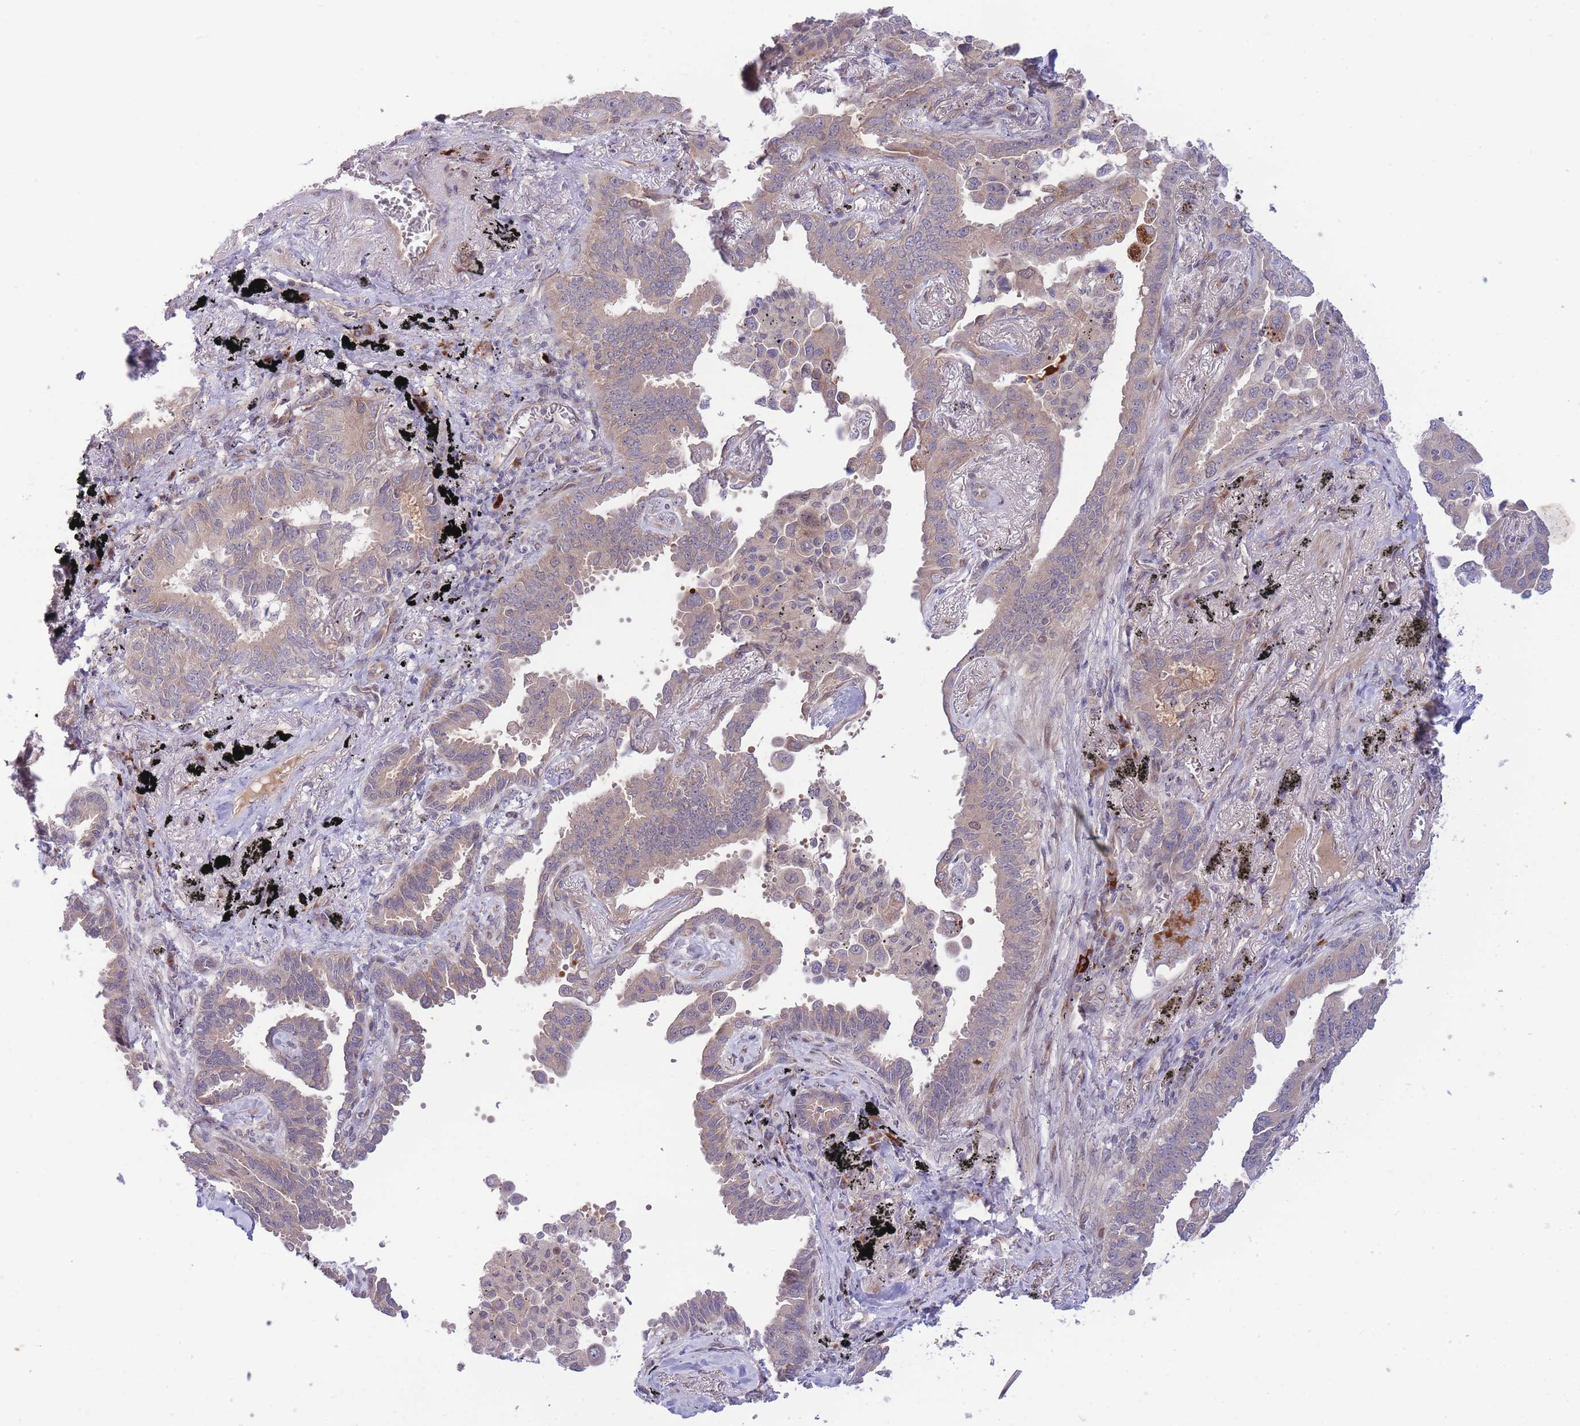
{"staining": {"intensity": "weak", "quantity": "<25%", "location": "nuclear"}, "tissue": "lung cancer", "cell_type": "Tumor cells", "image_type": "cancer", "snomed": [{"axis": "morphology", "description": "Adenocarcinoma, NOS"}, {"axis": "topography", "description": "Lung"}], "caption": "Photomicrograph shows no significant protein staining in tumor cells of lung cancer (adenocarcinoma).", "gene": "CDC25B", "patient": {"sex": "male", "age": 67}}